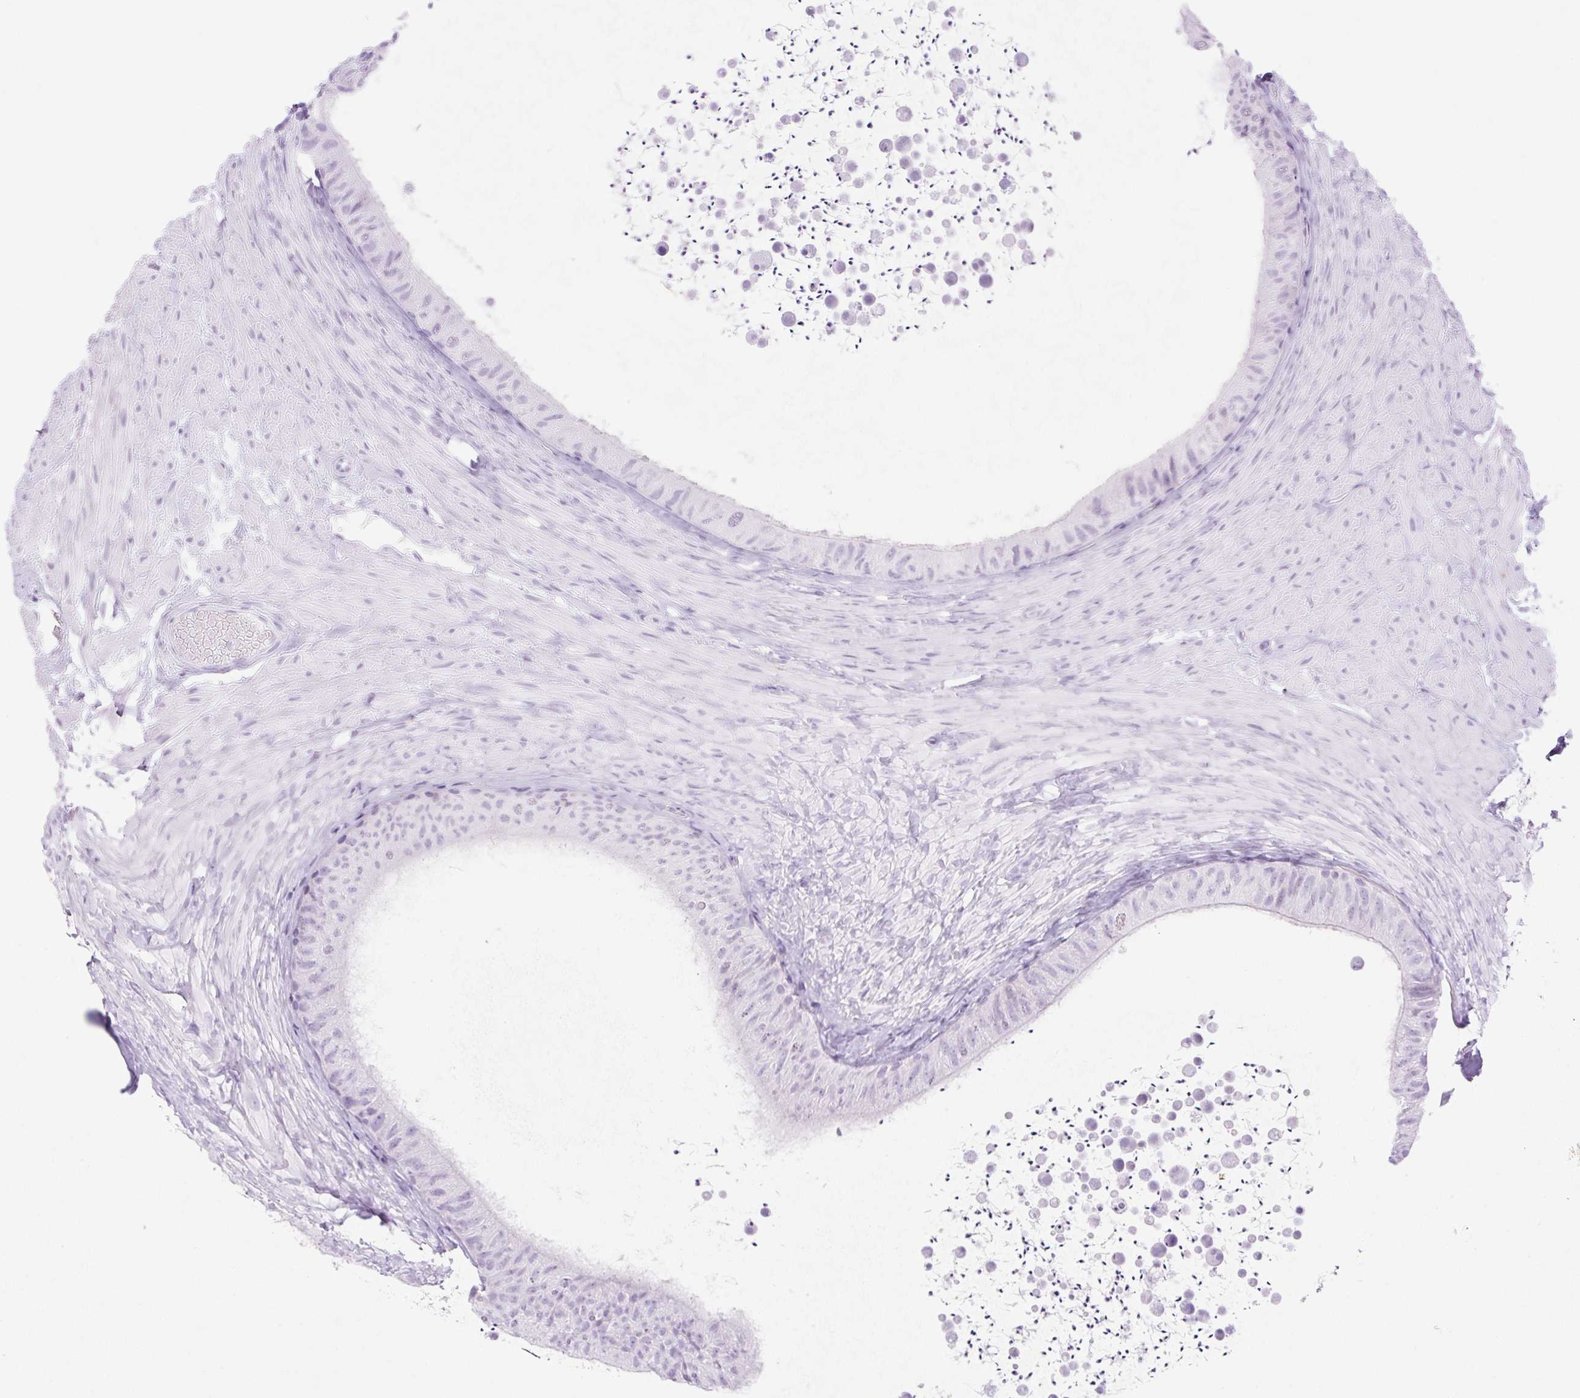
{"staining": {"intensity": "negative", "quantity": "none", "location": "none"}, "tissue": "epididymis", "cell_type": "Glandular cells", "image_type": "normal", "snomed": [{"axis": "morphology", "description": "Normal tissue, NOS"}, {"axis": "topography", "description": "Epididymis, spermatic cord, NOS"}, {"axis": "topography", "description": "Epididymis"}], "caption": "The micrograph exhibits no significant expression in glandular cells of epididymis.", "gene": "SPRR4", "patient": {"sex": "male", "age": 31}}